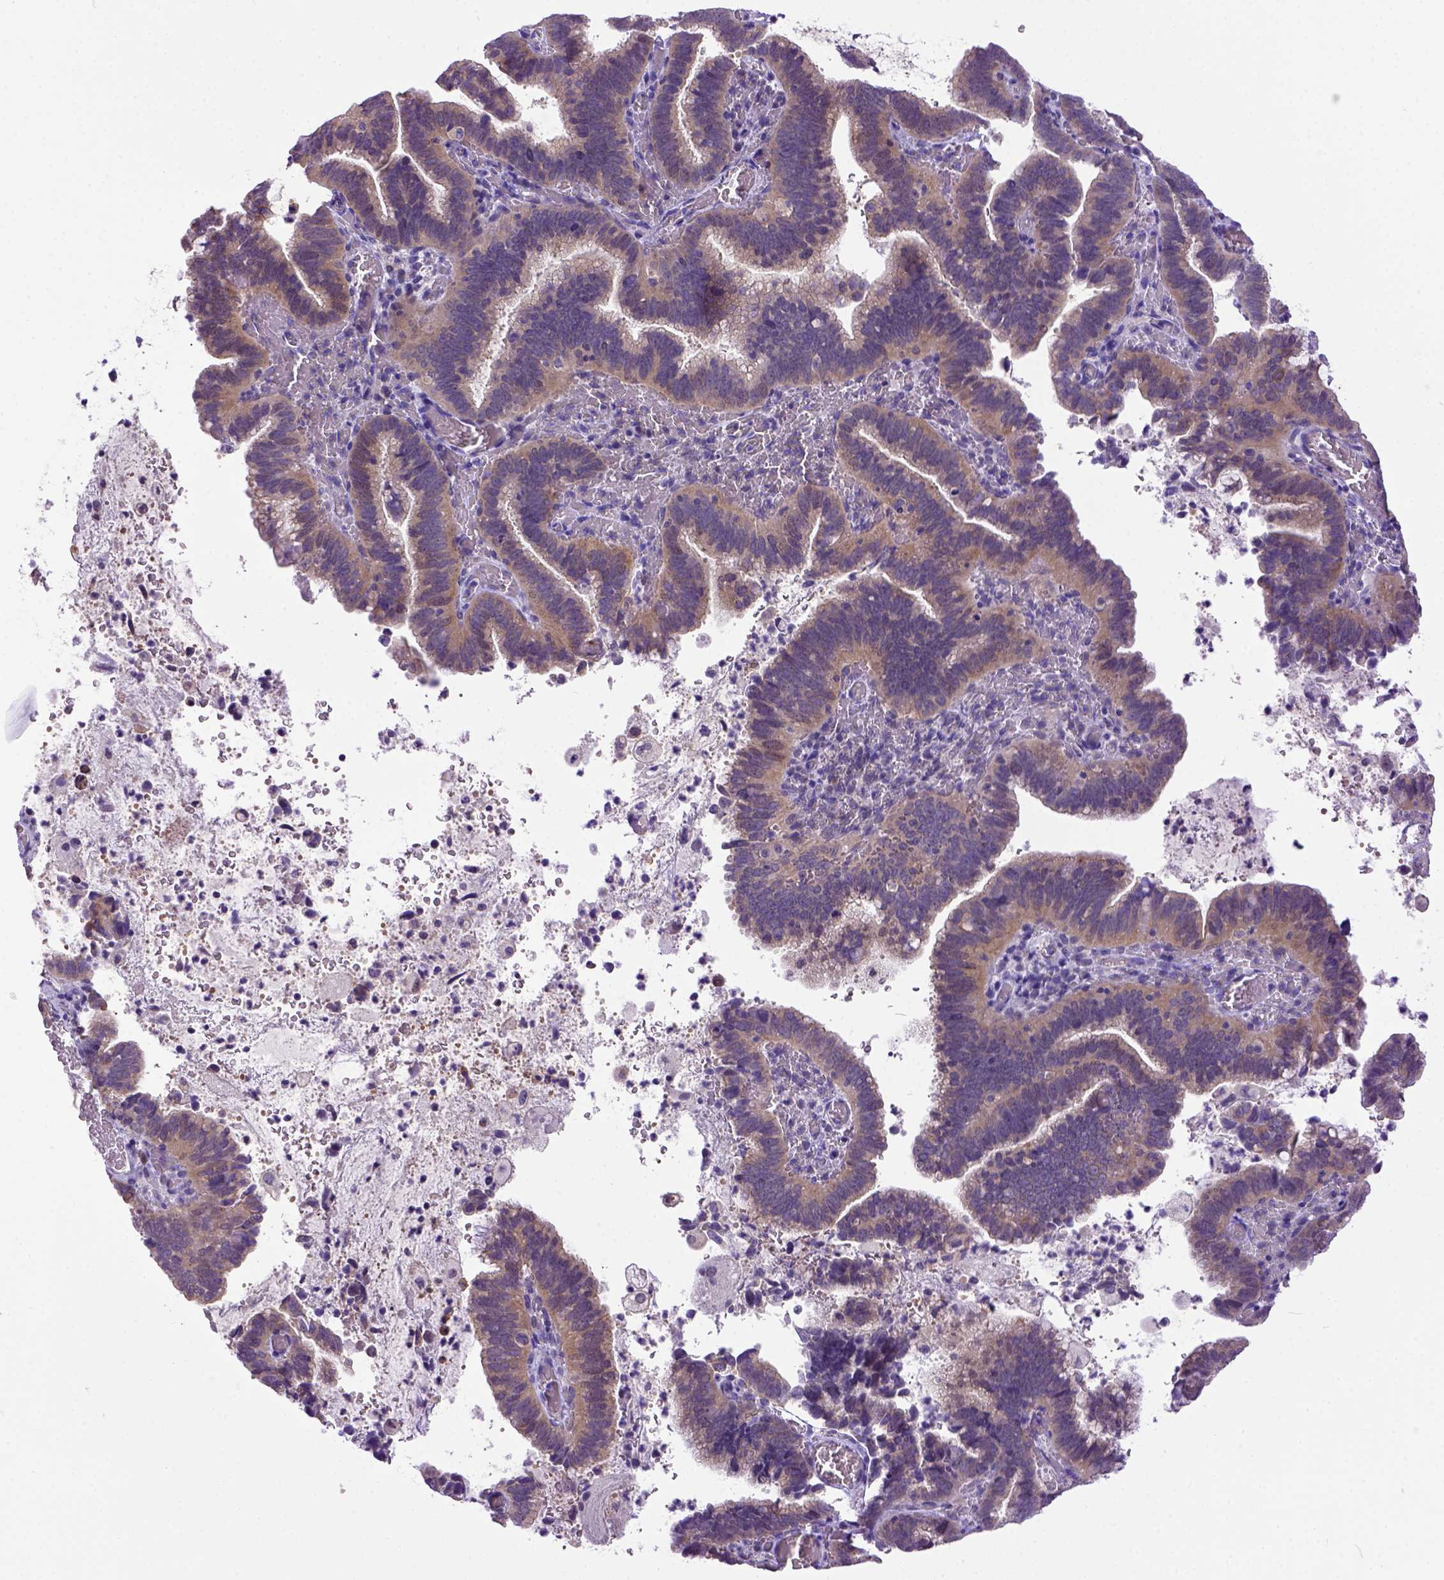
{"staining": {"intensity": "weak", "quantity": "25%-75%", "location": "cytoplasmic/membranous"}, "tissue": "cervical cancer", "cell_type": "Tumor cells", "image_type": "cancer", "snomed": [{"axis": "morphology", "description": "Adenocarcinoma, NOS"}, {"axis": "topography", "description": "Cervix"}], "caption": "Protein staining shows weak cytoplasmic/membranous expression in approximately 25%-75% of tumor cells in adenocarcinoma (cervical).", "gene": "NEK5", "patient": {"sex": "female", "age": 61}}